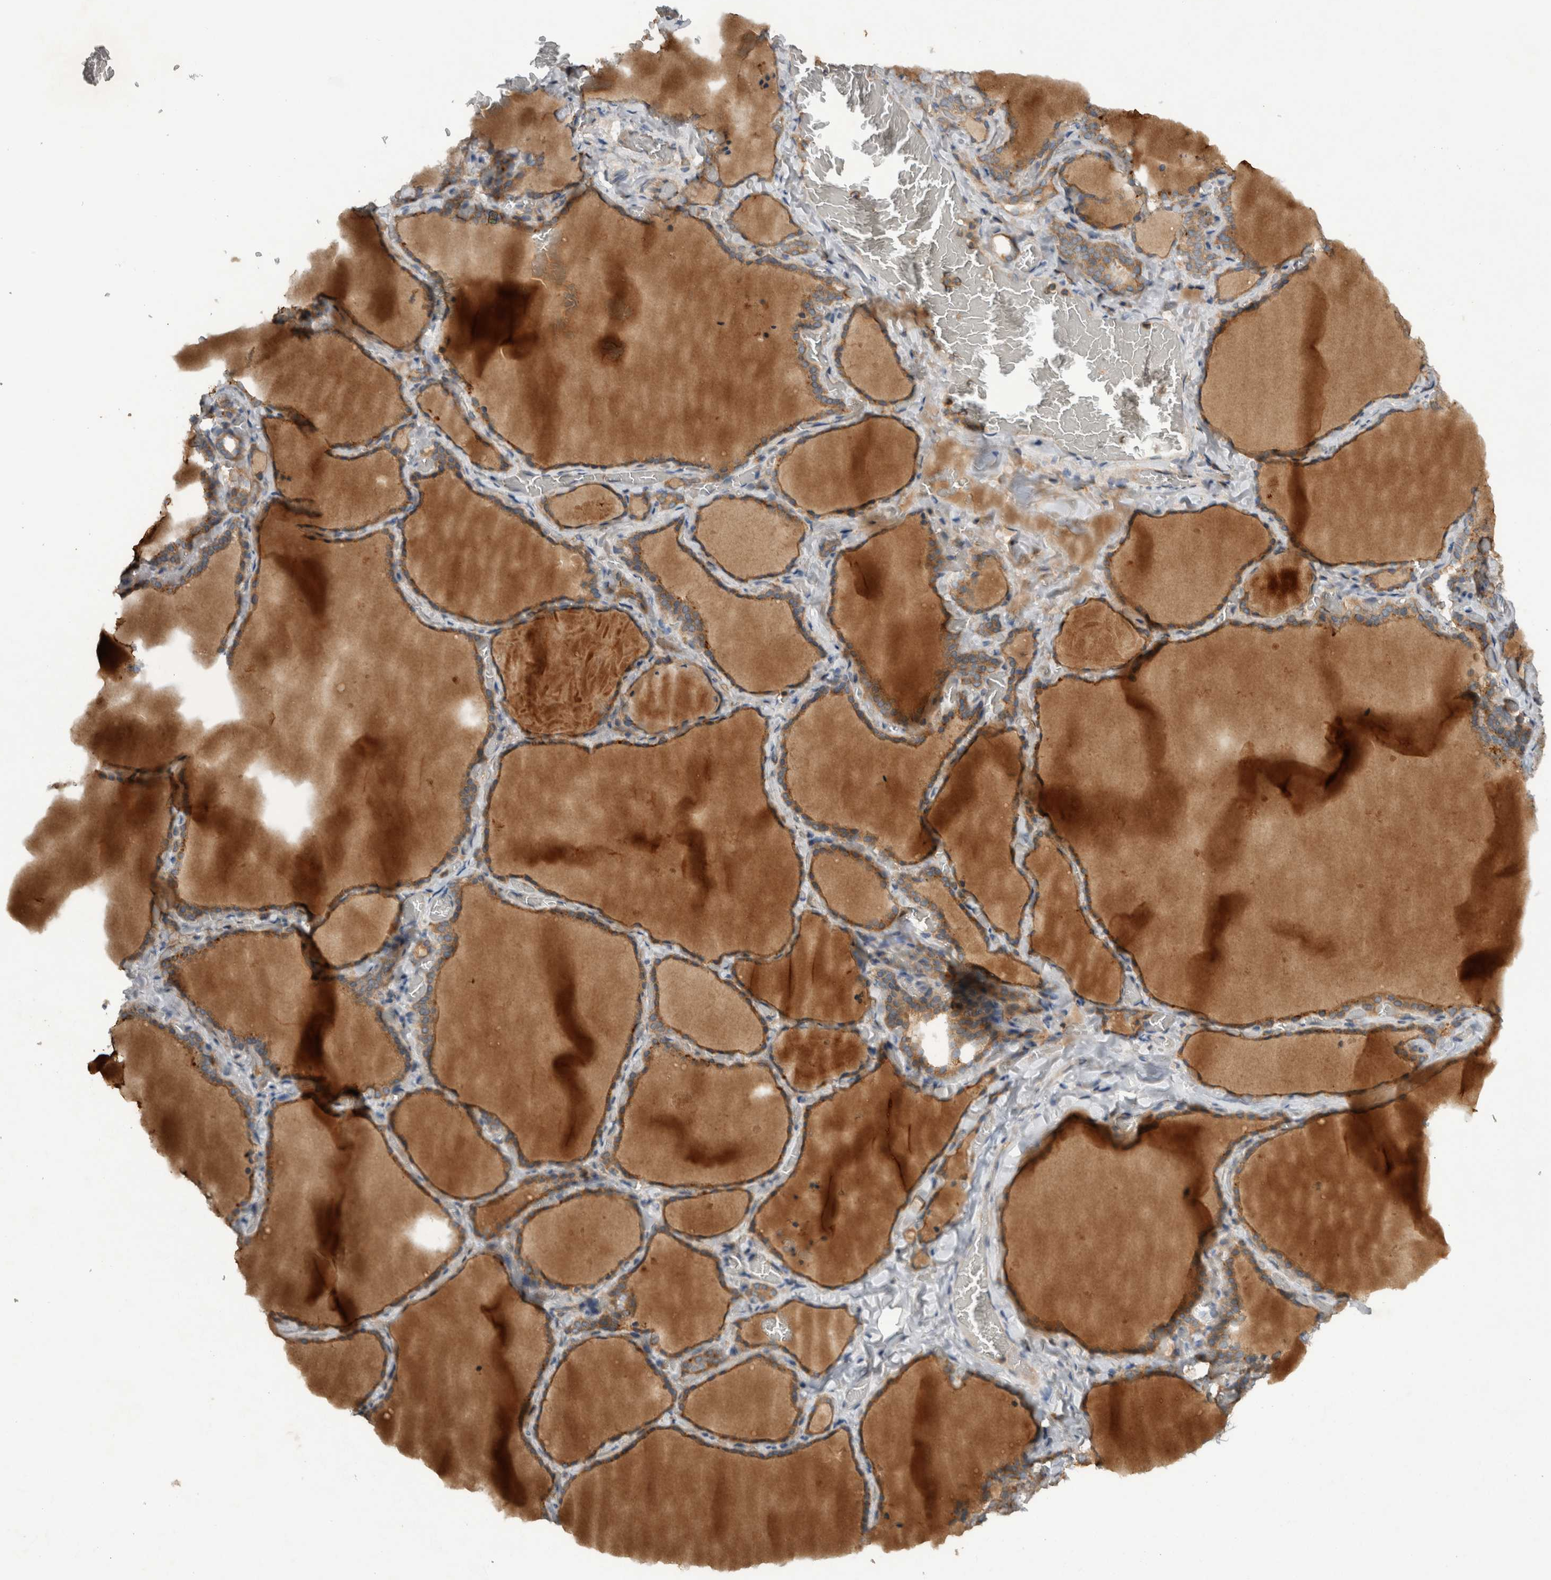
{"staining": {"intensity": "weak", "quantity": ">75%", "location": "cytoplasmic/membranous"}, "tissue": "thyroid gland", "cell_type": "Glandular cells", "image_type": "normal", "snomed": [{"axis": "morphology", "description": "Normal tissue, NOS"}, {"axis": "topography", "description": "Thyroid gland"}], "caption": "The immunohistochemical stain shows weak cytoplasmic/membranous staining in glandular cells of benign thyroid gland. Using DAB (brown) and hematoxylin (blue) stains, captured at high magnification using brightfield microscopy.", "gene": "SCARA5", "patient": {"sex": "female", "age": 22}}